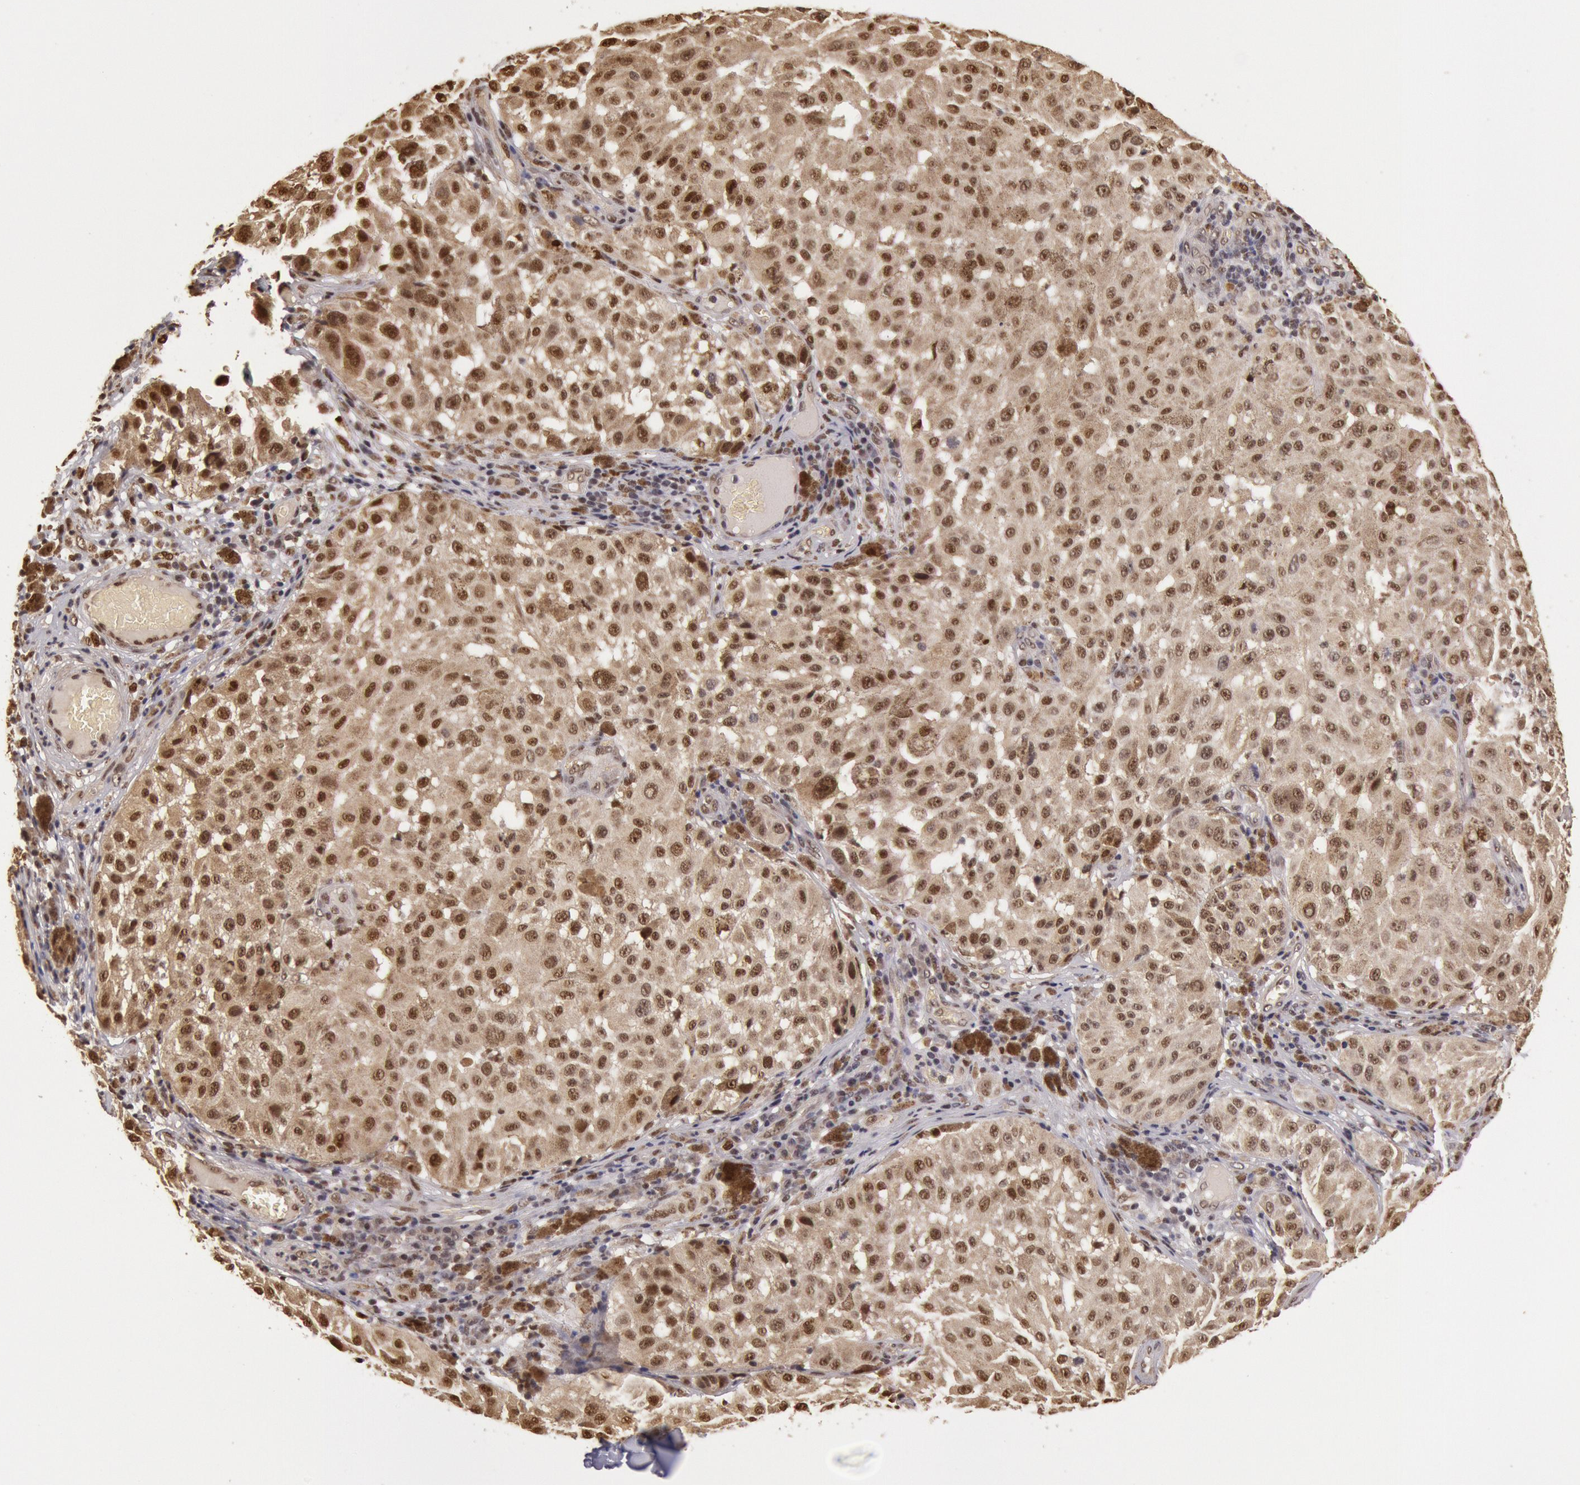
{"staining": {"intensity": "moderate", "quantity": ">75%", "location": "nuclear"}, "tissue": "melanoma", "cell_type": "Tumor cells", "image_type": "cancer", "snomed": [{"axis": "morphology", "description": "Malignant melanoma, NOS"}, {"axis": "topography", "description": "Skin"}], "caption": "The immunohistochemical stain highlights moderate nuclear expression in tumor cells of melanoma tissue.", "gene": "LIG4", "patient": {"sex": "female", "age": 64}}